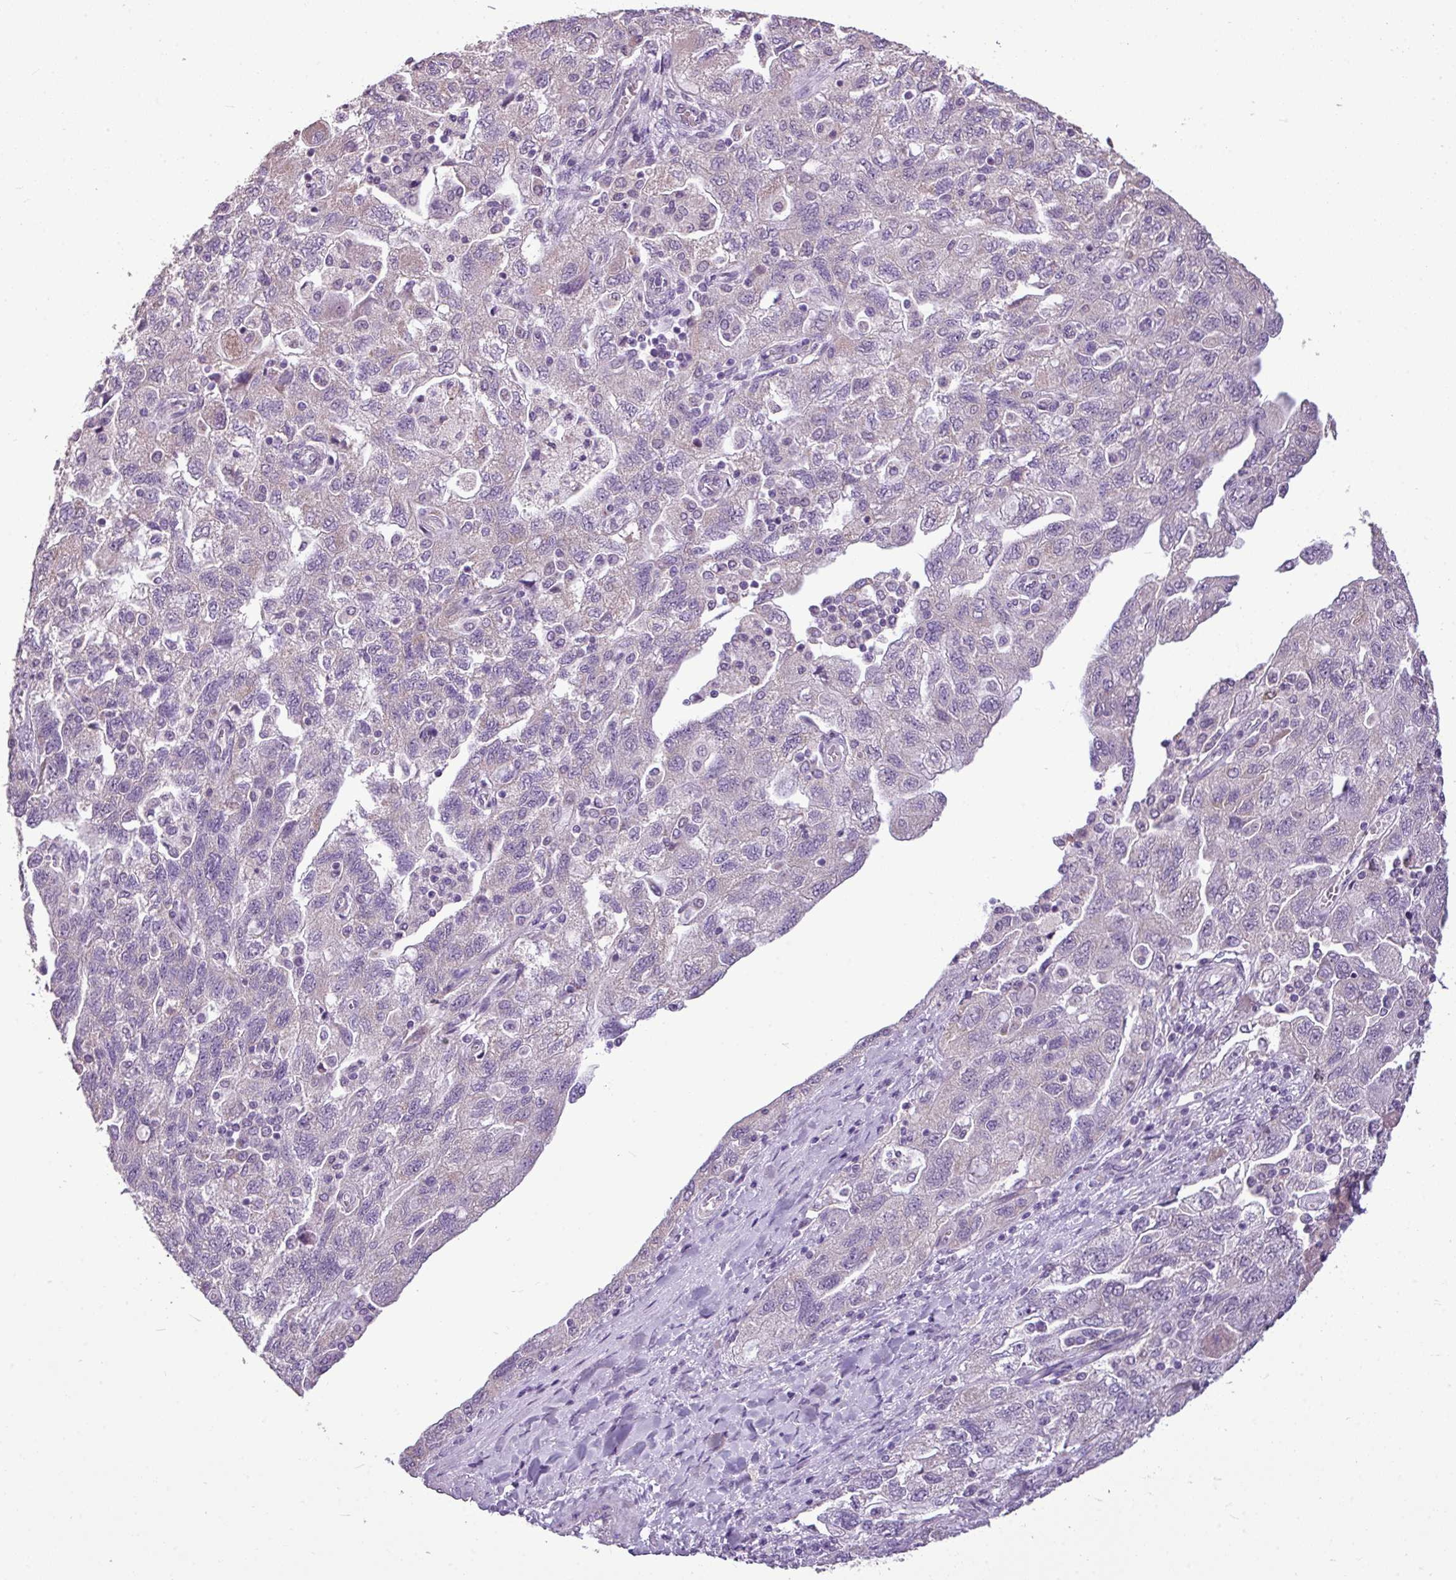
{"staining": {"intensity": "negative", "quantity": "none", "location": "none"}, "tissue": "ovarian cancer", "cell_type": "Tumor cells", "image_type": "cancer", "snomed": [{"axis": "morphology", "description": "Carcinoma, NOS"}, {"axis": "morphology", "description": "Cystadenocarcinoma, serous, NOS"}, {"axis": "topography", "description": "Ovary"}], "caption": "A micrograph of ovarian cancer stained for a protein displays no brown staining in tumor cells. (Brightfield microscopy of DAB (3,3'-diaminobenzidine) immunohistochemistry at high magnification).", "gene": "ALDH2", "patient": {"sex": "female", "age": 69}}